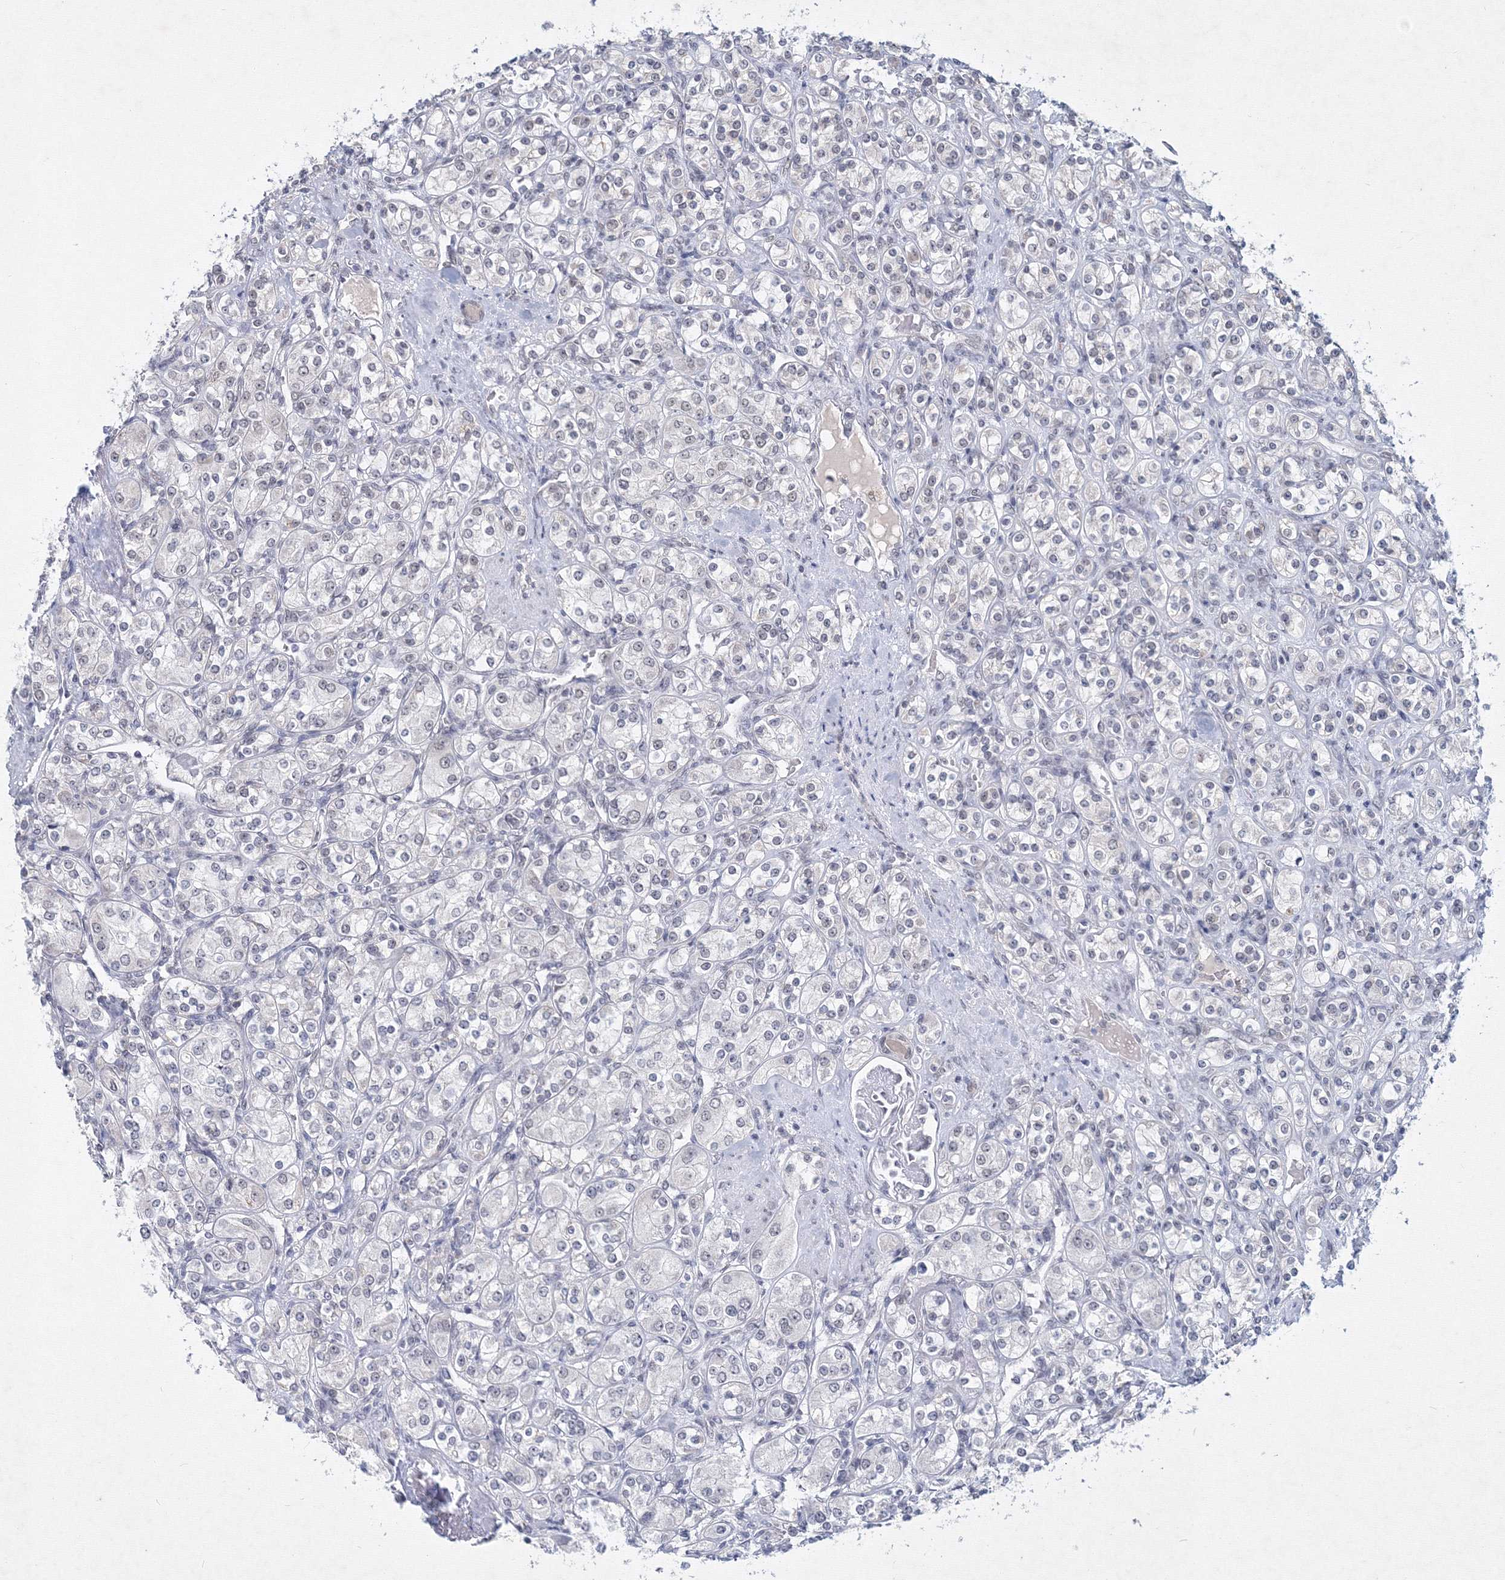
{"staining": {"intensity": "negative", "quantity": "none", "location": "none"}, "tissue": "renal cancer", "cell_type": "Tumor cells", "image_type": "cancer", "snomed": [{"axis": "morphology", "description": "Adenocarcinoma, NOS"}, {"axis": "topography", "description": "Kidney"}], "caption": "Protein analysis of renal cancer exhibits no significant positivity in tumor cells.", "gene": "SF3B6", "patient": {"sex": "male", "age": 77}}